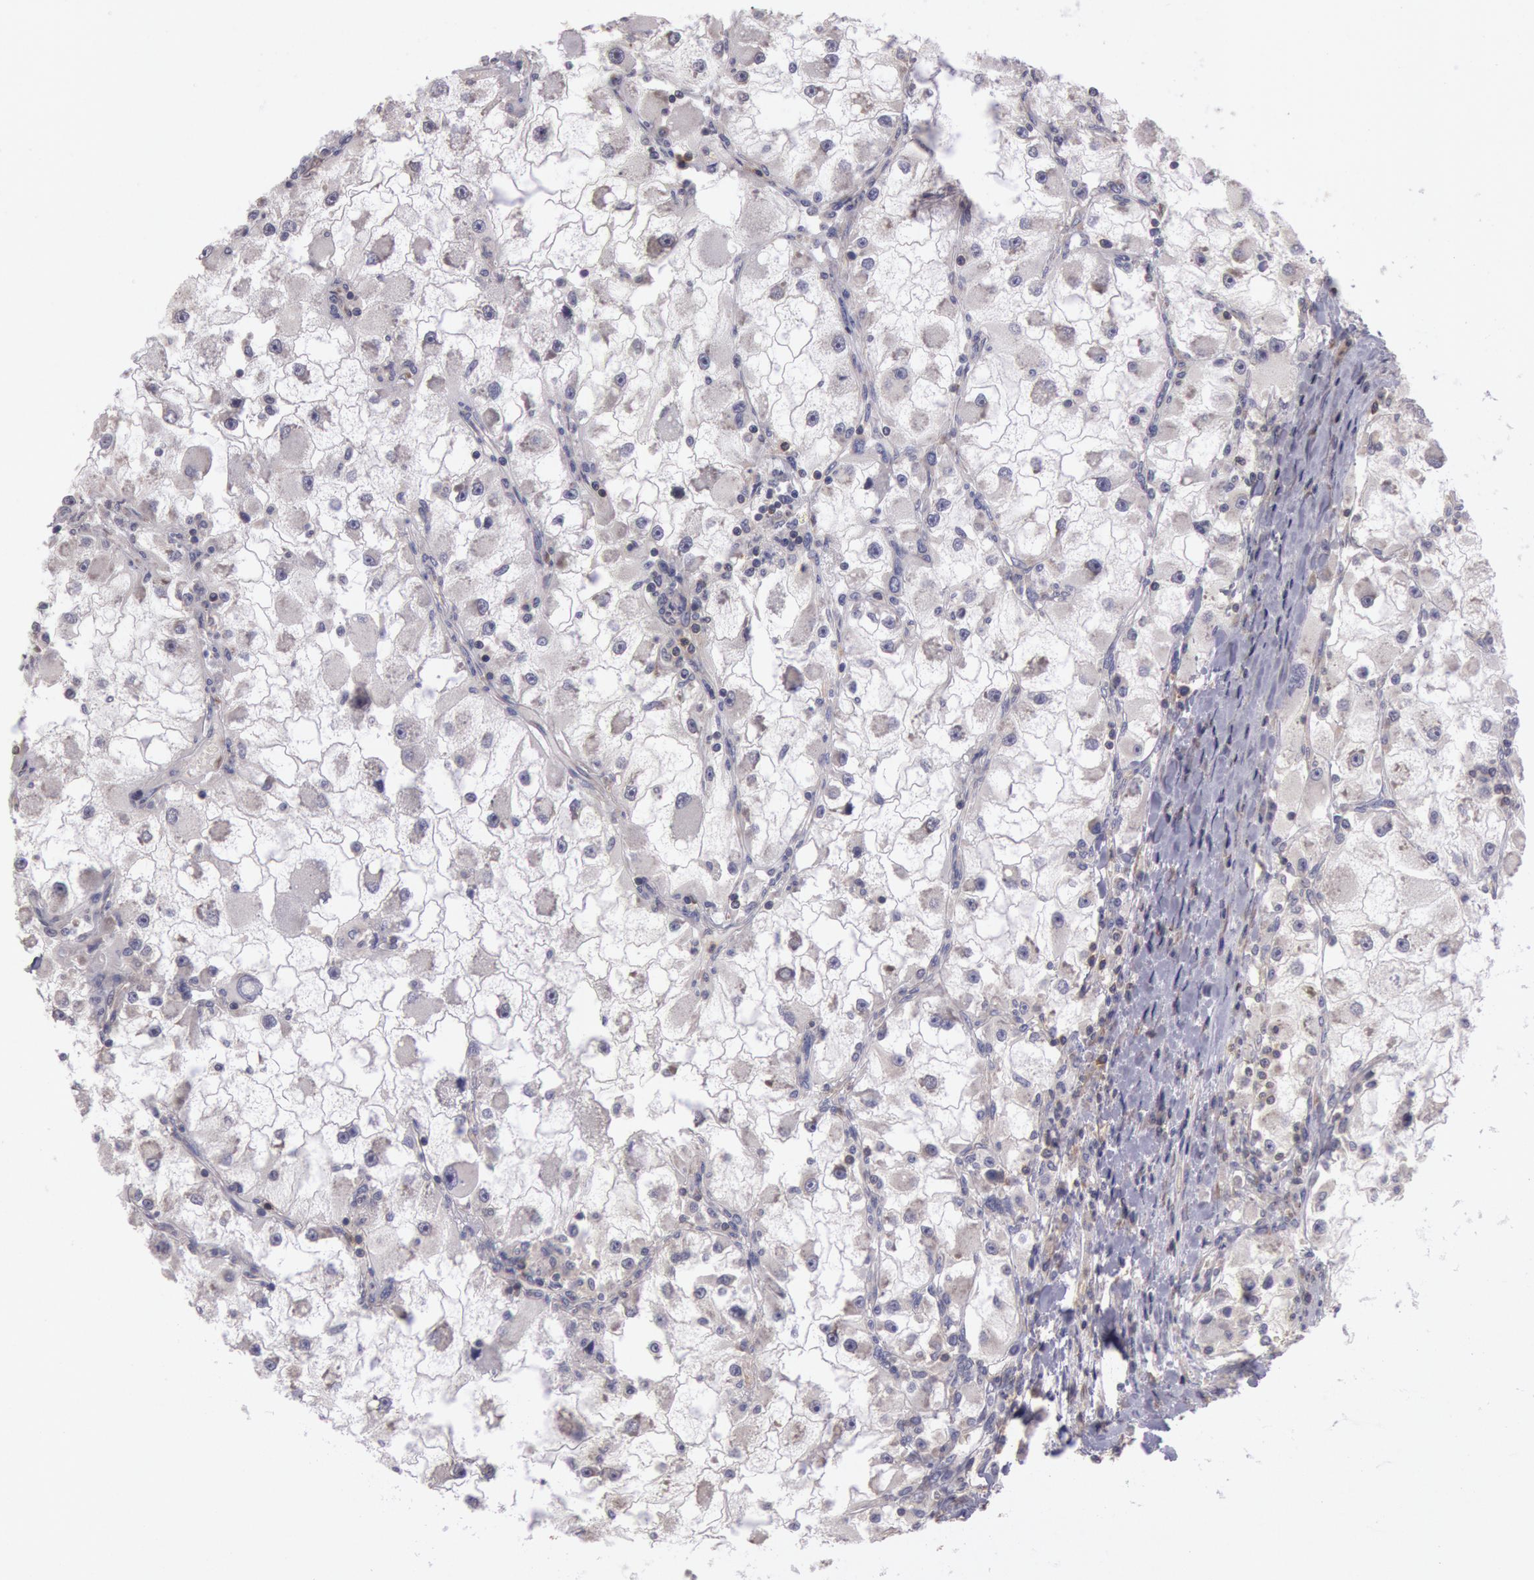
{"staining": {"intensity": "negative", "quantity": "none", "location": "none"}, "tissue": "renal cancer", "cell_type": "Tumor cells", "image_type": "cancer", "snomed": [{"axis": "morphology", "description": "Adenocarcinoma, NOS"}, {"axis": "topography", "description": "Kidney"}], "caption": "Immunohistochemistry histopathology image of neoplastic tissue: human renal cancer (adenocarcinoma) stained with DAB demonstrates no significant protein positivity in tumor cells.", "gene": "NMT2", "patient": {"sex": "female", "age": 73}}